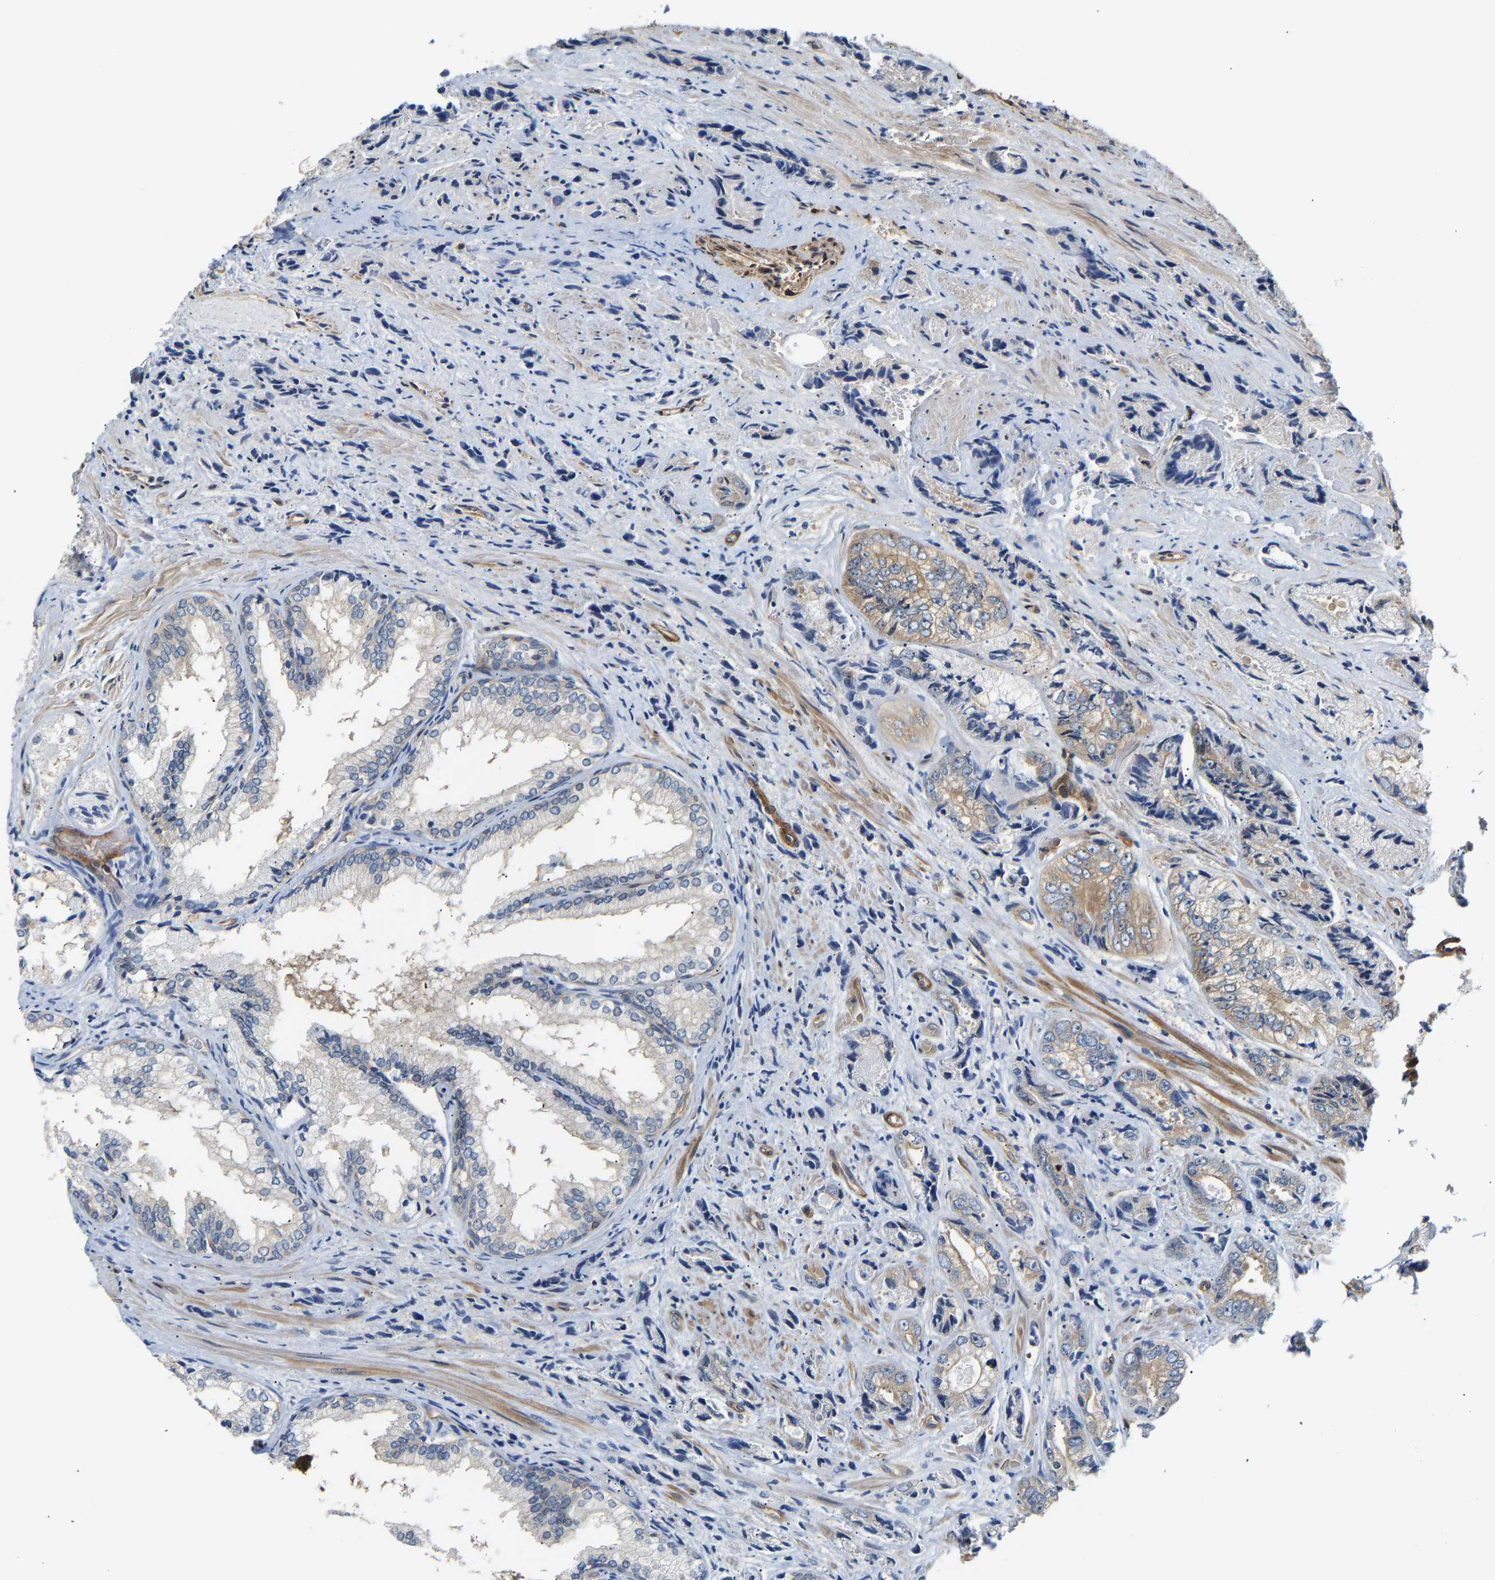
{"staining": {"intensity": "weak", "quantity": "25%-75%", "location": "cytoplasmic/membranous"}, "tissue": "prostate cancer", "cell_type": "Tumor cells", "image_type": "cancer", "snomed": [{"axis": "morphology", "description": "Adenocarcinoma, High grade"}, {"axis": "topography", "description": "Prostate"}], "caption": "This photomicrograph demonstrates IHC staining of human prostate cancer, with low weak cytoplasmic/membranous expression in about 25%-75% of tumor cells.", "gene": "PAWR", "patient": {"sex": "male", "age": 61}}